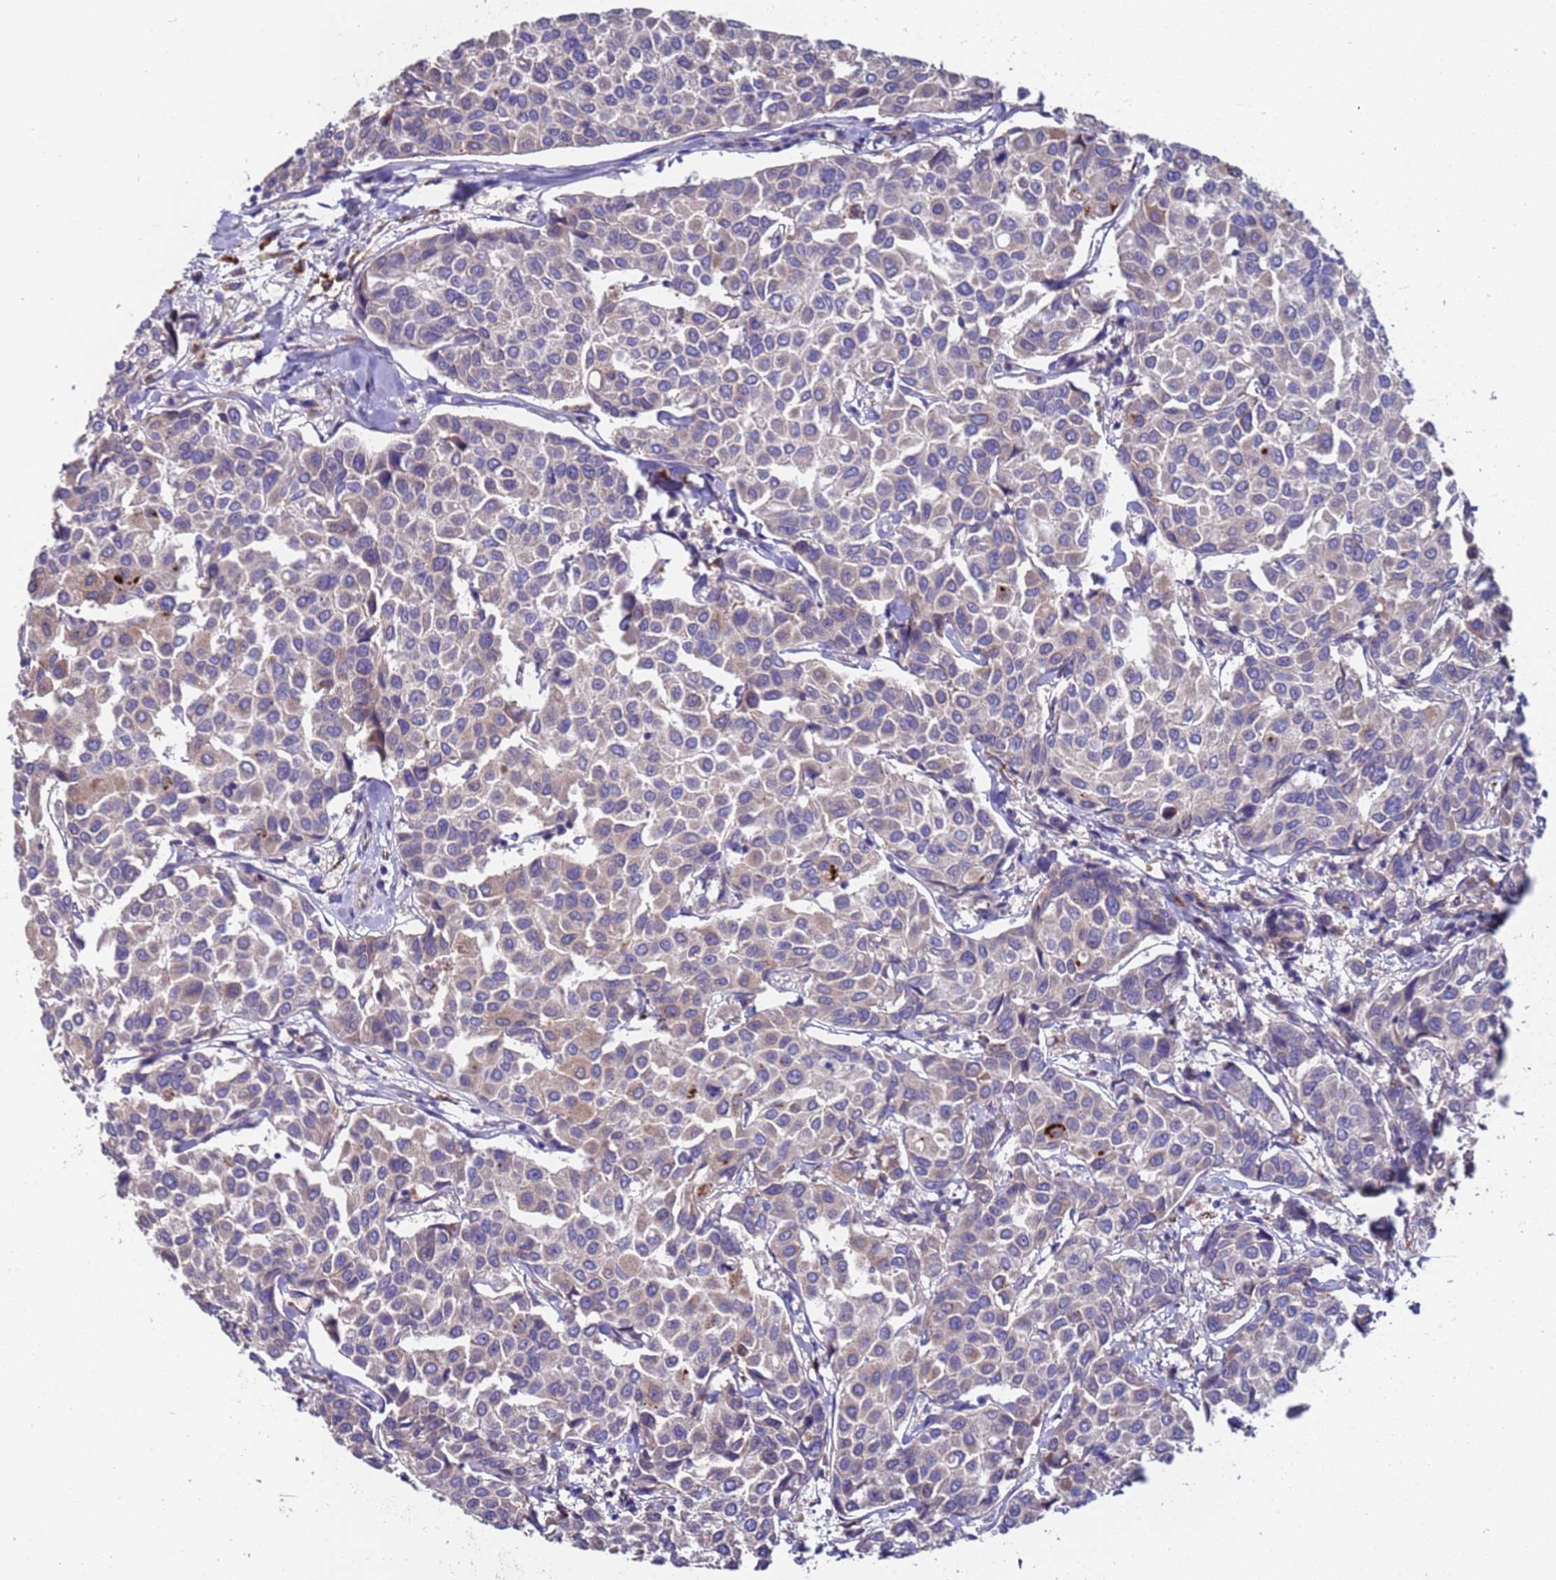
{"staining": {"intensity": "weak", "quantity": "<25%", "location": "cytoplasmic/membranous"}, "tissue": "breast cancer", "cell_type": "Tumor cells", "image_type": "cancer", "snomed": [{"axis": "morphology", "description": "Duct carcinoma"}, {"axis": "topography", "description": "Breast"}], "caption": "Breast intraductal carcinoma stained for a protein using immunohistochemistry shows no positivity tumor cells.", "gene": "ZNF248", "patient": {"sex": "female", "age": 55}}